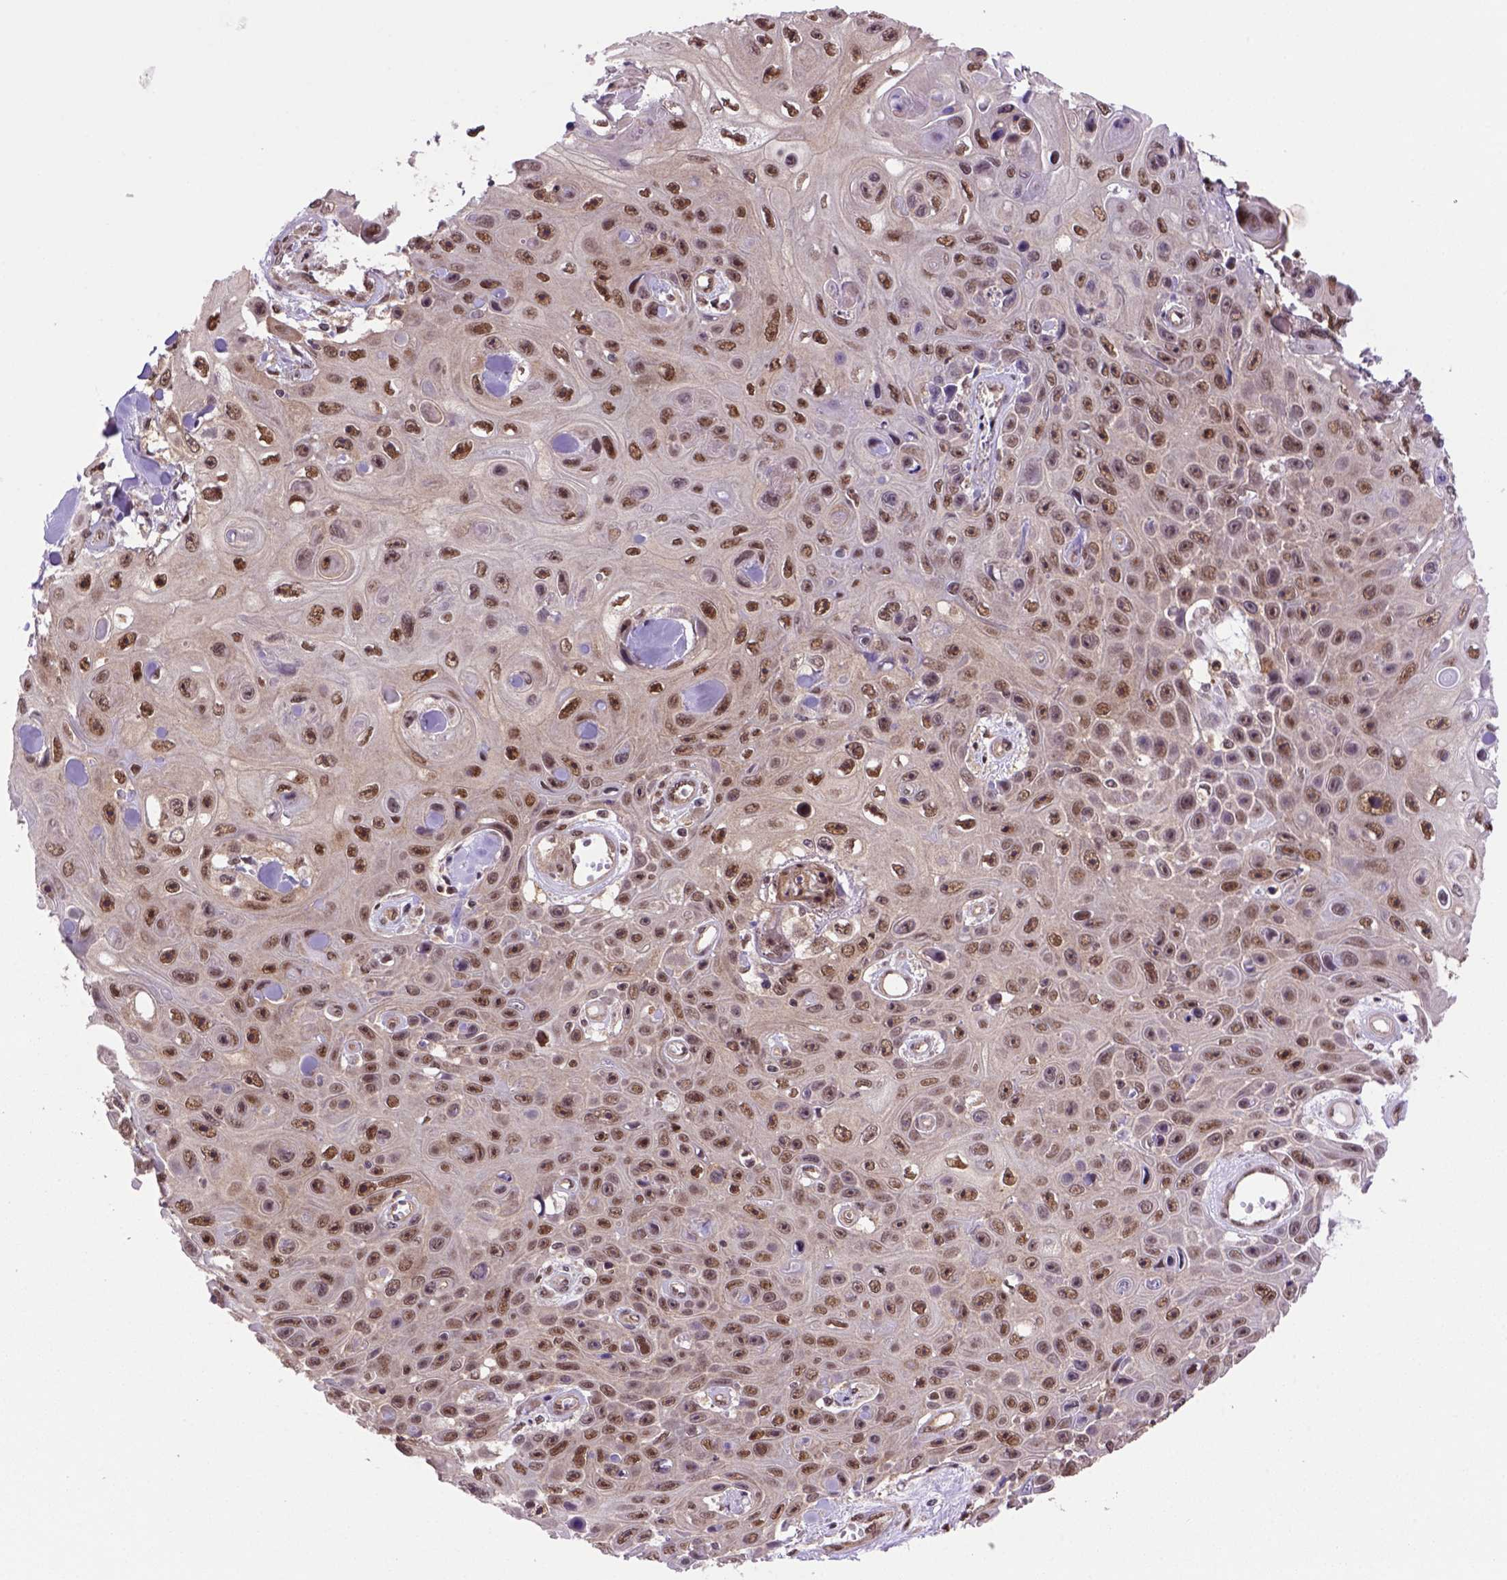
{"staining": {"intensity": "strong", "quantity": ">75%", "location": "nuclear"}, "tissue": "skin cancer", "cell_type": "Tumor cells", "image_type": "cancer", "snomed": [{"axis": "morphology", "description": "Squamous cell carcinoma, NOS"}, {"axis": "topography", "description": "Skin"}], "caption": "Immunohistochemical staining of human skin squamous cell carcinoma shows high levels of strong nuclear protein expression in approximately >75% of tumor cells.", "gene": "PSMC2", "patient": {"sex": "male", "age": 82}}